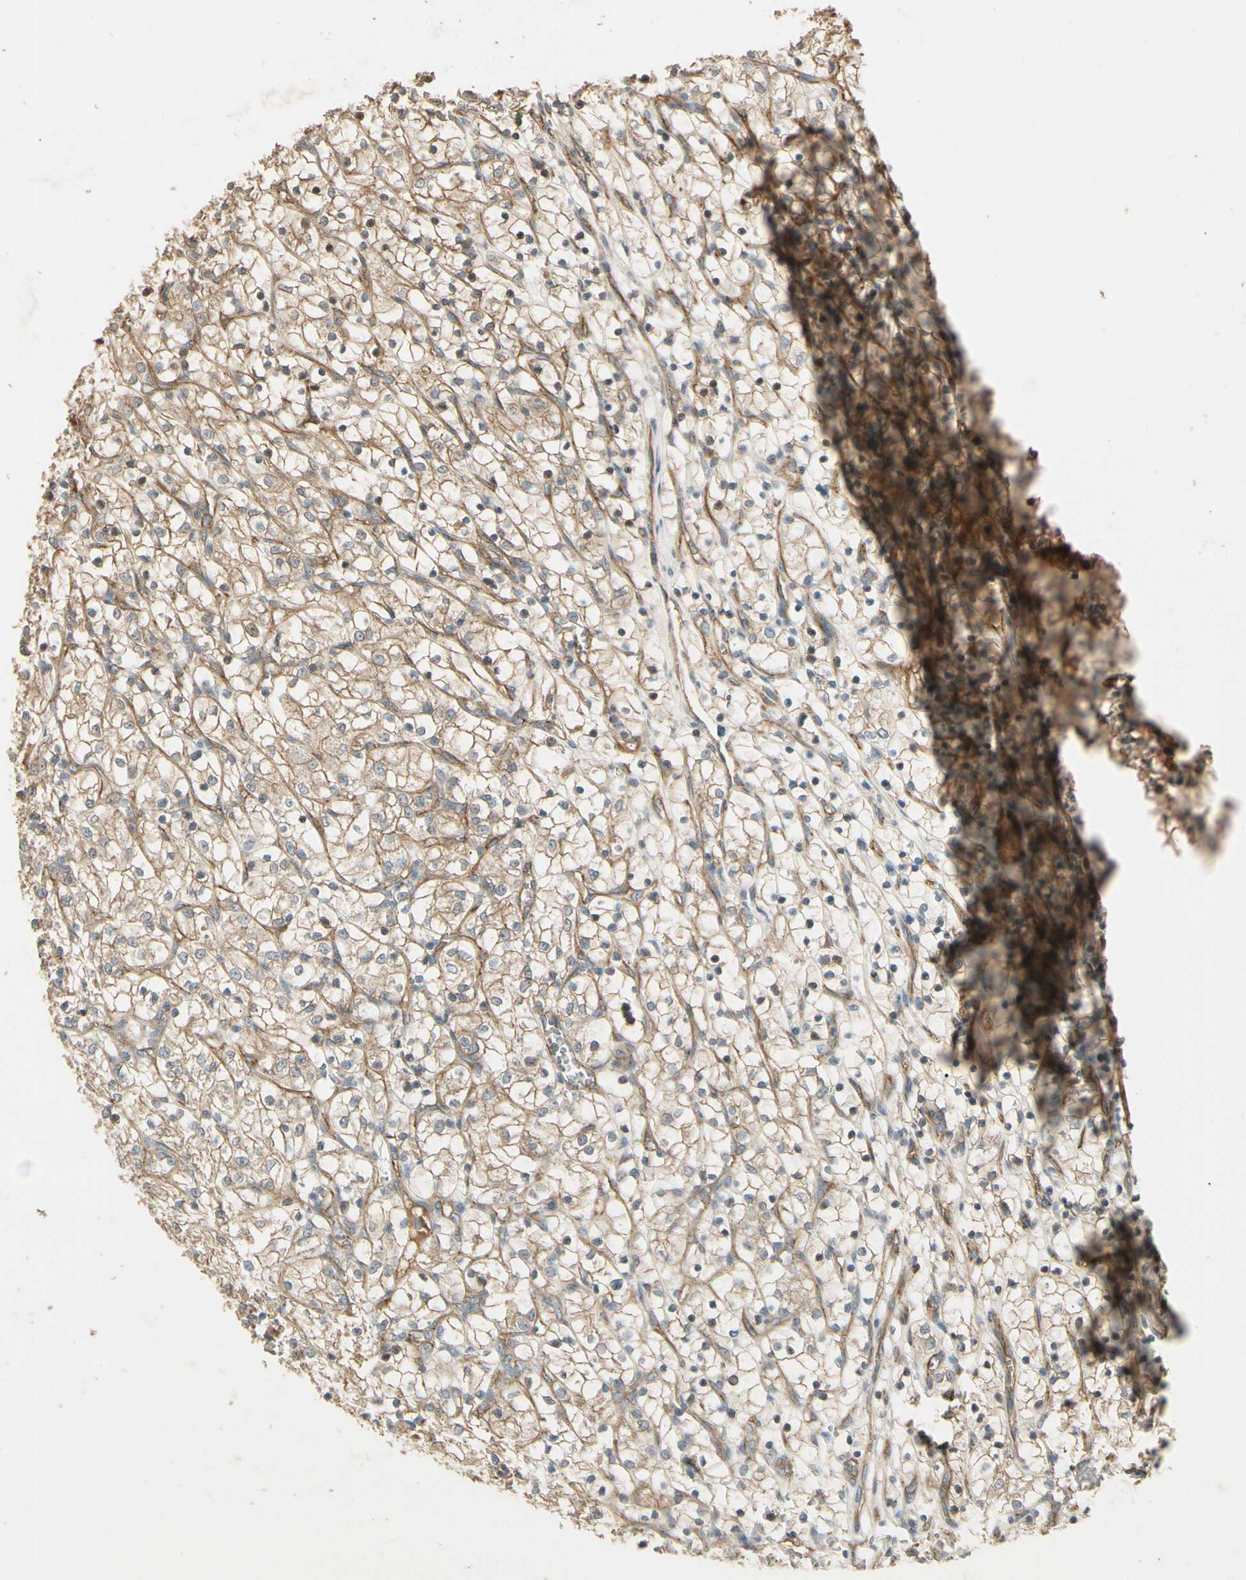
{"staining": {"intensity": "weak", "quantity": "<25%", "location": "cytoplasmic/membranous"}, "tissue": "renal cancer", "cell_type": "Tumor cells", "image_type": "cancer", "snomed": [{"axis": "morphology", "description": "Adenocarcinoma, NOS"}, {"axis": "topography", "description": "Kidney"}], "caption": "A photomicrograph of human adenocarcinoma (renal) is negative for staining in tumor cells.", "gene": "RNF180", "patient": {"sex": "female", "age": 69}}